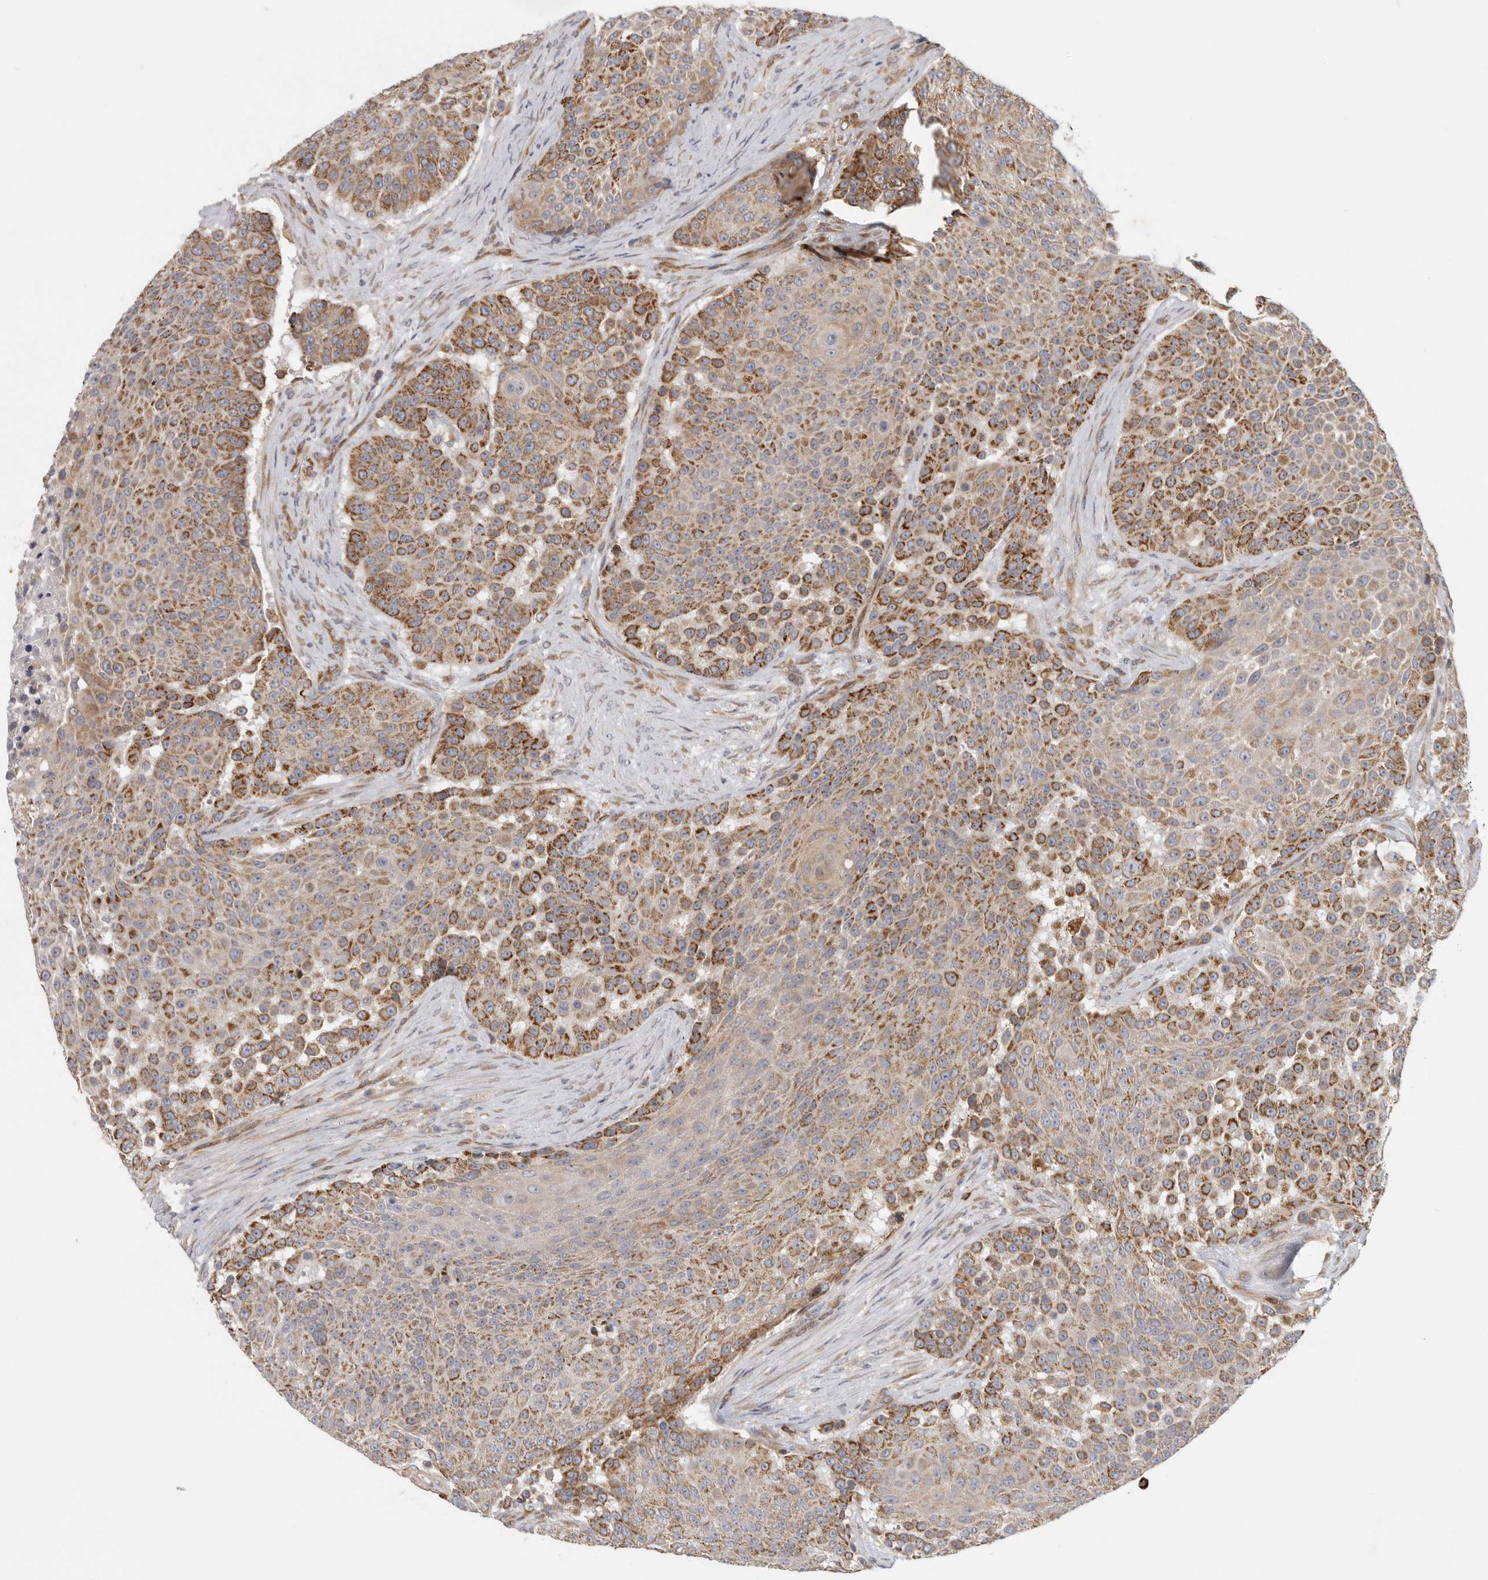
{"staining": {"intensity": "strong", "quantity": "25%-75%", "location": "cytoplasmic/membranous"}, "tissue": "urothelial cancer", "cell_type": "Tumor cells", "image_type": "cancer", "snomed": [{"axis": "morphology", "description": "Urothelial carcinoma, High grade"}, {"axis": "topography", "description": "Urinary bladder"}], "caption": "Immunohistochemistry photomicrograph of human urothelial cancer stained for a protein (brown), which displays high levels of strong cytoplasmic/membranous expression in about 25%-75% of tumor cells.", "gene": "BCAP29", "patient": {"sex": "female", "age": 63}}